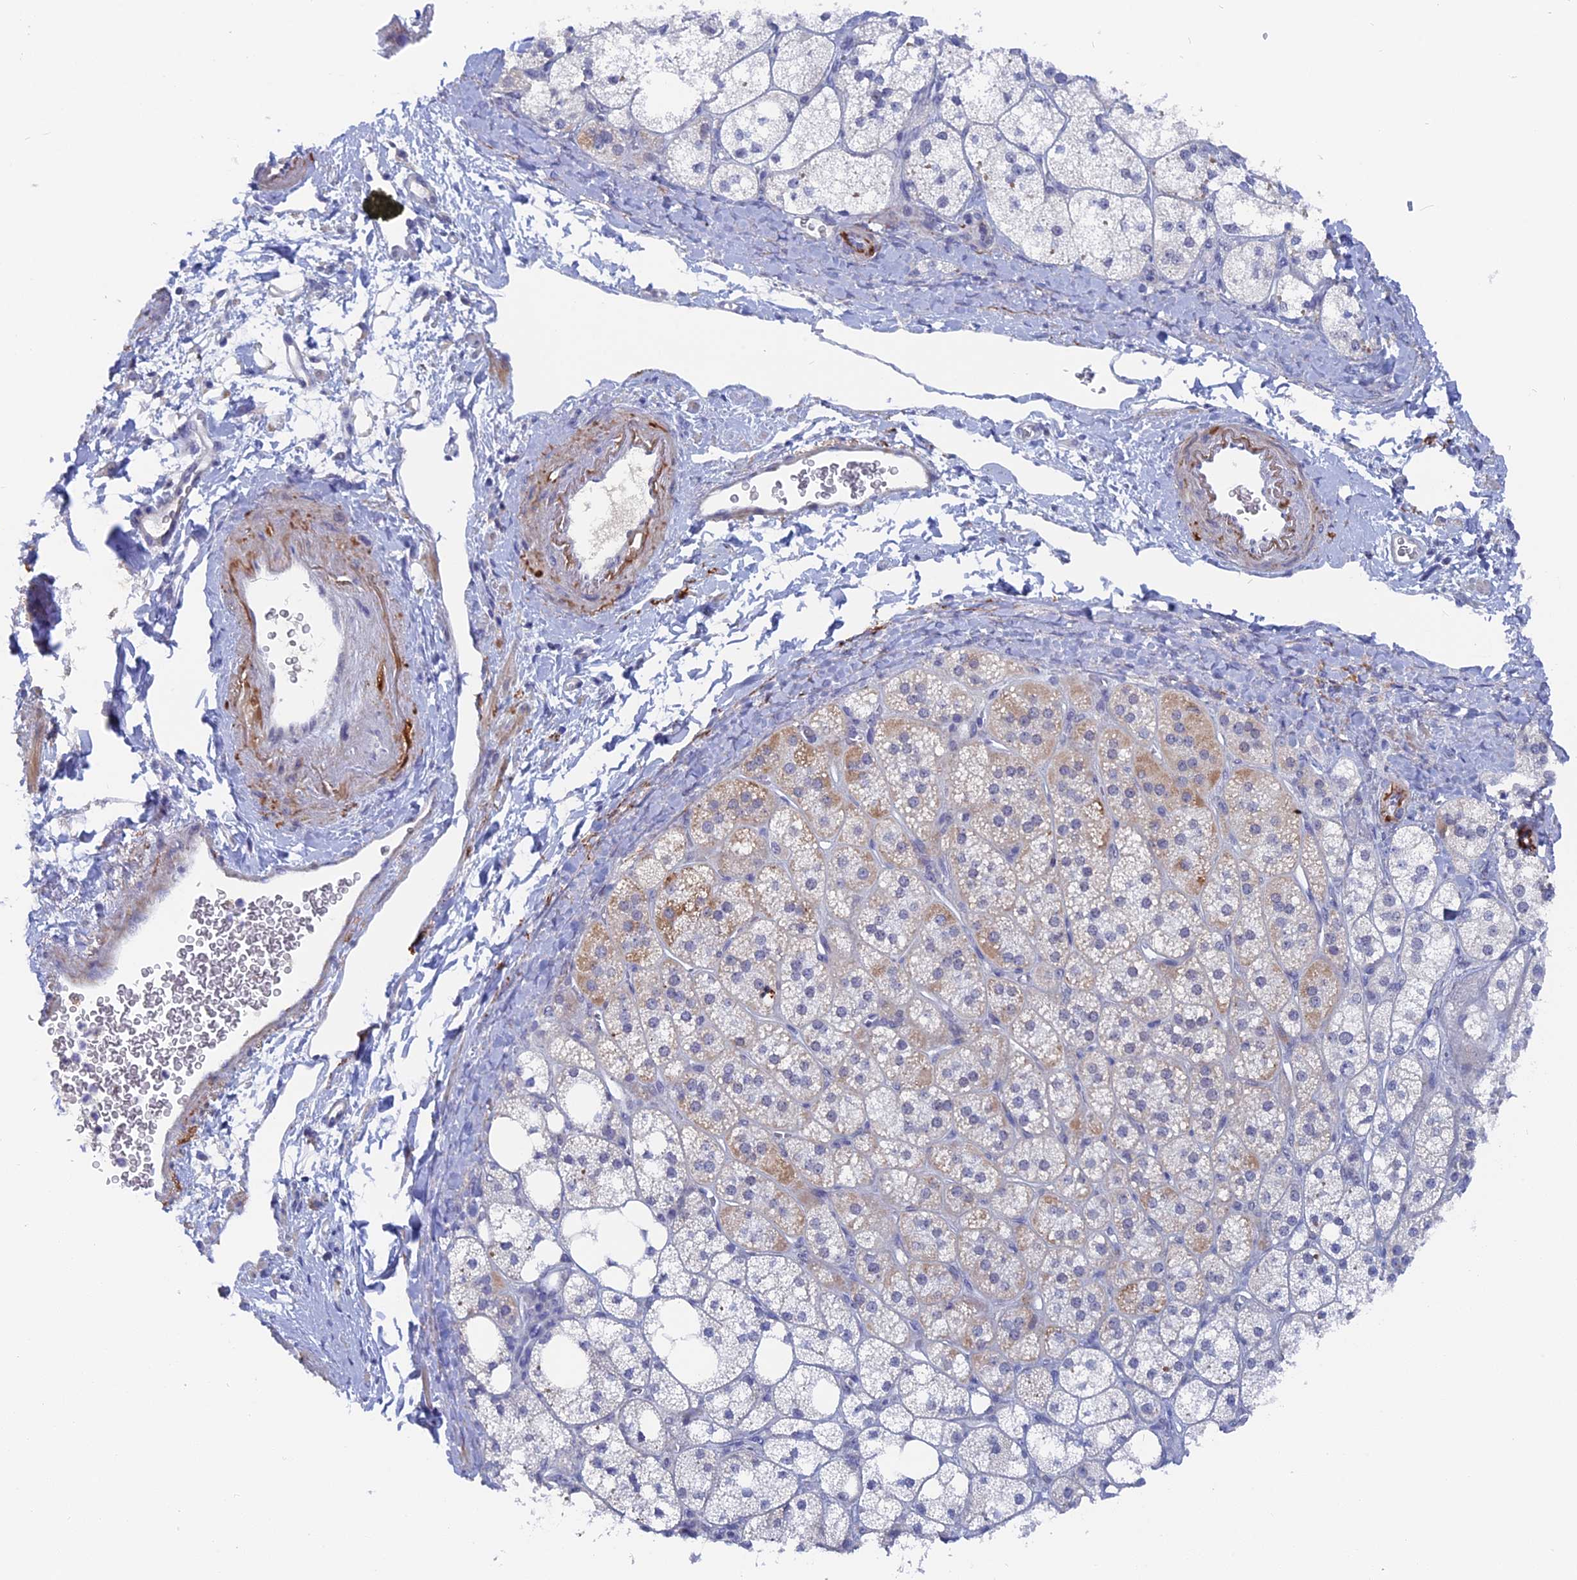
{"staining": {"intensity": "moderate", "quantity": "<25%", "location": "cytoplasmic/membranous"}, "tissue": "adrenal gland", "cell_type": "Glandular cells", "image_type": "normal", "snomed": [{"axis": "morphology", "description": "Normal tissue, NOS"}, {"axis": "topography", "description": "Adrenal gland"}], "caption": "Immunohistochemistry (IHC) (DAB (3,3'-diaminobenzidine)) staining of benign adrenal gland shows moderate cytoplasmic/membranous protein expression in about <25% of glandular cells. The protein of interest is stained brown, and the nuclei are stained in blue (DAB IHC with brightfield microscopy, high magnification).", "gene": "BRD2", "patient": {"sex": "male", "age": 61}}